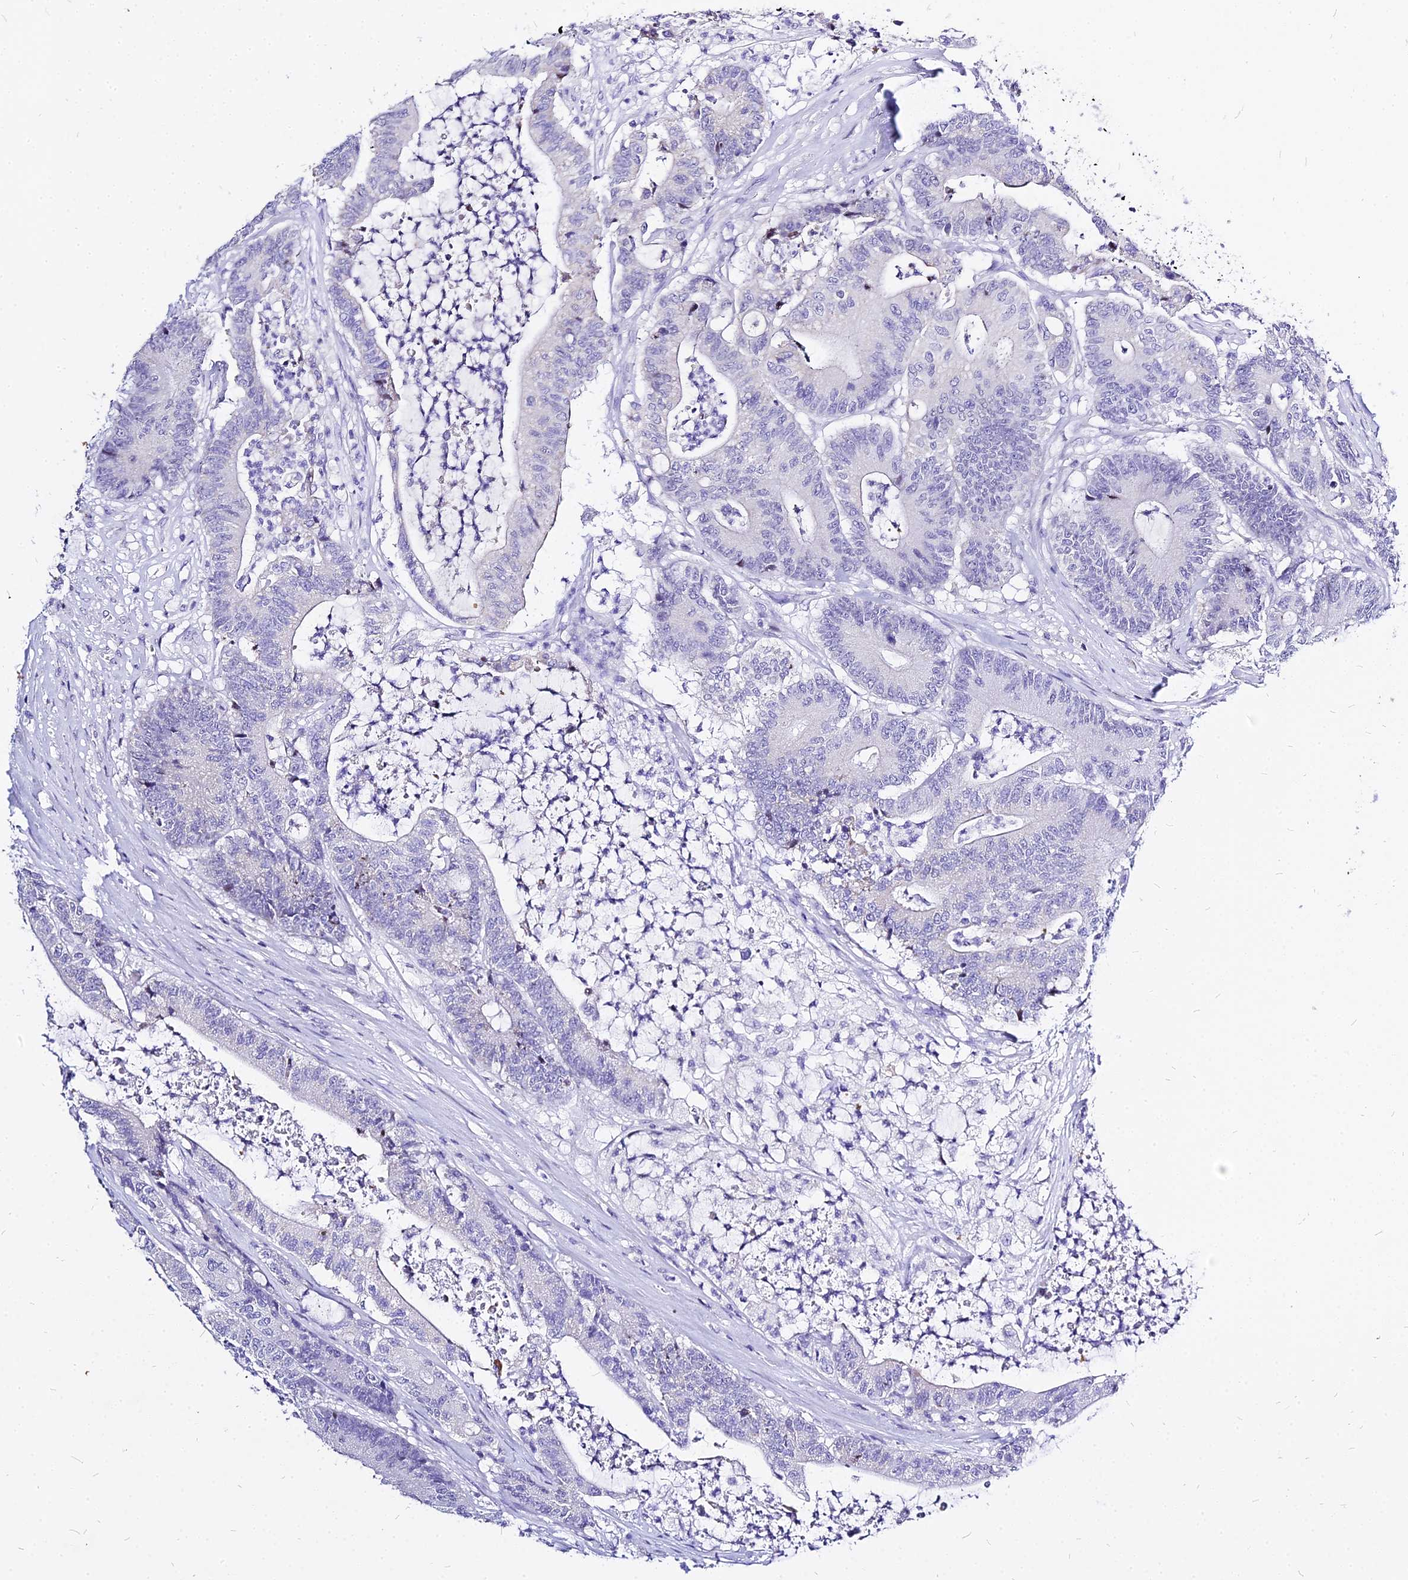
{"staining": {"intensity": "negative", "quantity": "none", "location": "none"}, "tissue": "colorectal cancer", "cell_type": "Tumor cells", "image_type": "cancer", "snomed": [{"axis": "morphology", "description": "Adenocarcinoma, NOS"}, {"axis": "topography", "description": "Colon"}], "caption": "An IHC histopathology image of colorectal cancer (adenocarcinoma) is shown. There is no staining in tumor cells of colorectal cancer (adenocarcinoma). Nuclei are stained in blue.", "gene": "CARD18", "patient": {"sex": "female", "age": 84}}